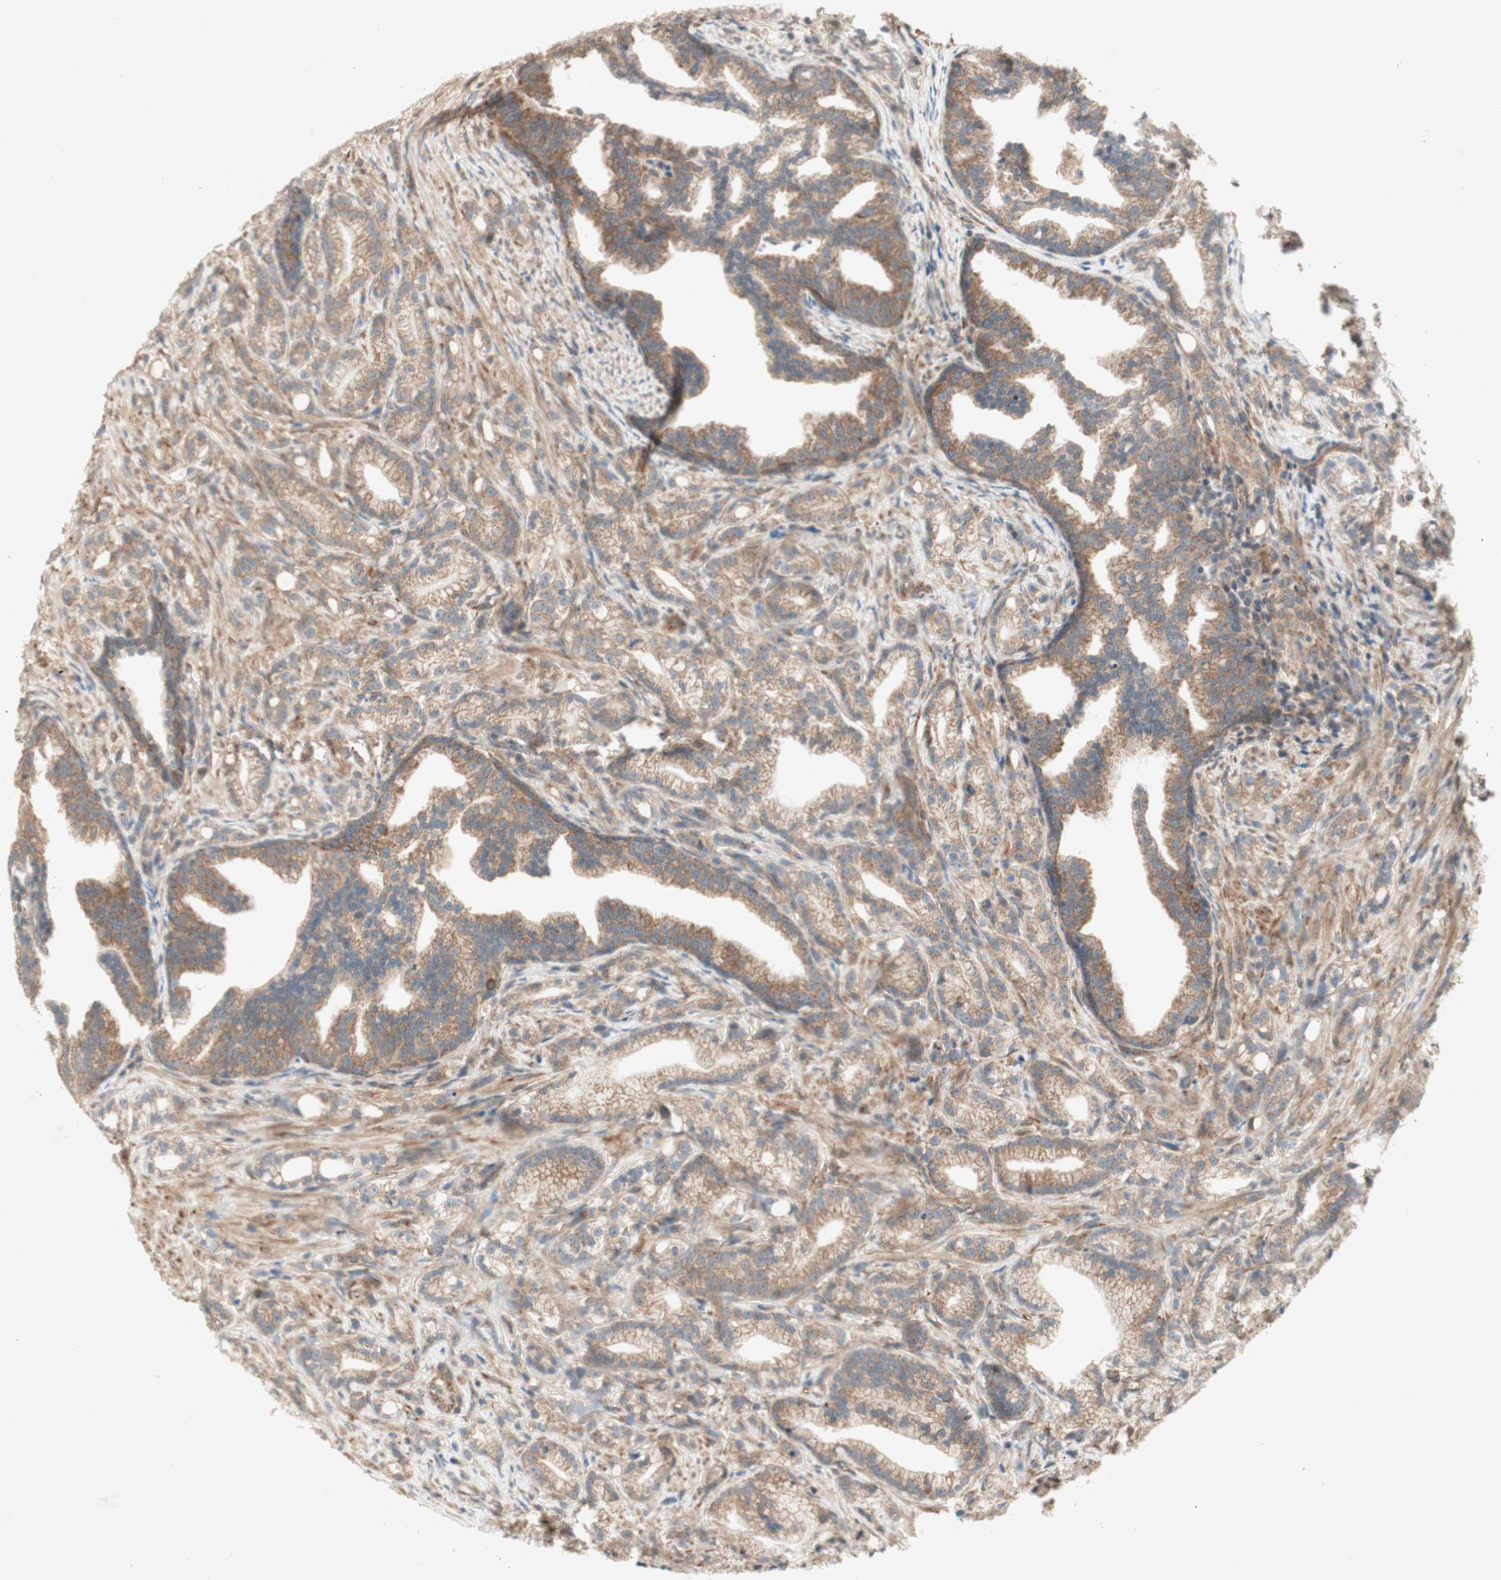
{"staining": {"intensity": "moderate", "quantity": ">75%", "location": "cytoplasmic/membranous"}, "tissue": "prostate cancer", "cell_type": "Tumor cells", "image_type": "cancer", "snomed": [{"axis": "morphology", "description": "Adenocarcinoma, Low grade"}, {"axis": "topography", "description": "Prostate"}], "caption": "The micrograph reveals staining of prostate cancer (low-grade adenocarcinoma), revealing moderate cytoplasmic/membranous protein expression (brown color) within tumor cells.", "gene": "SOCS2", "patient": {"sex": "male", "age": 89}}